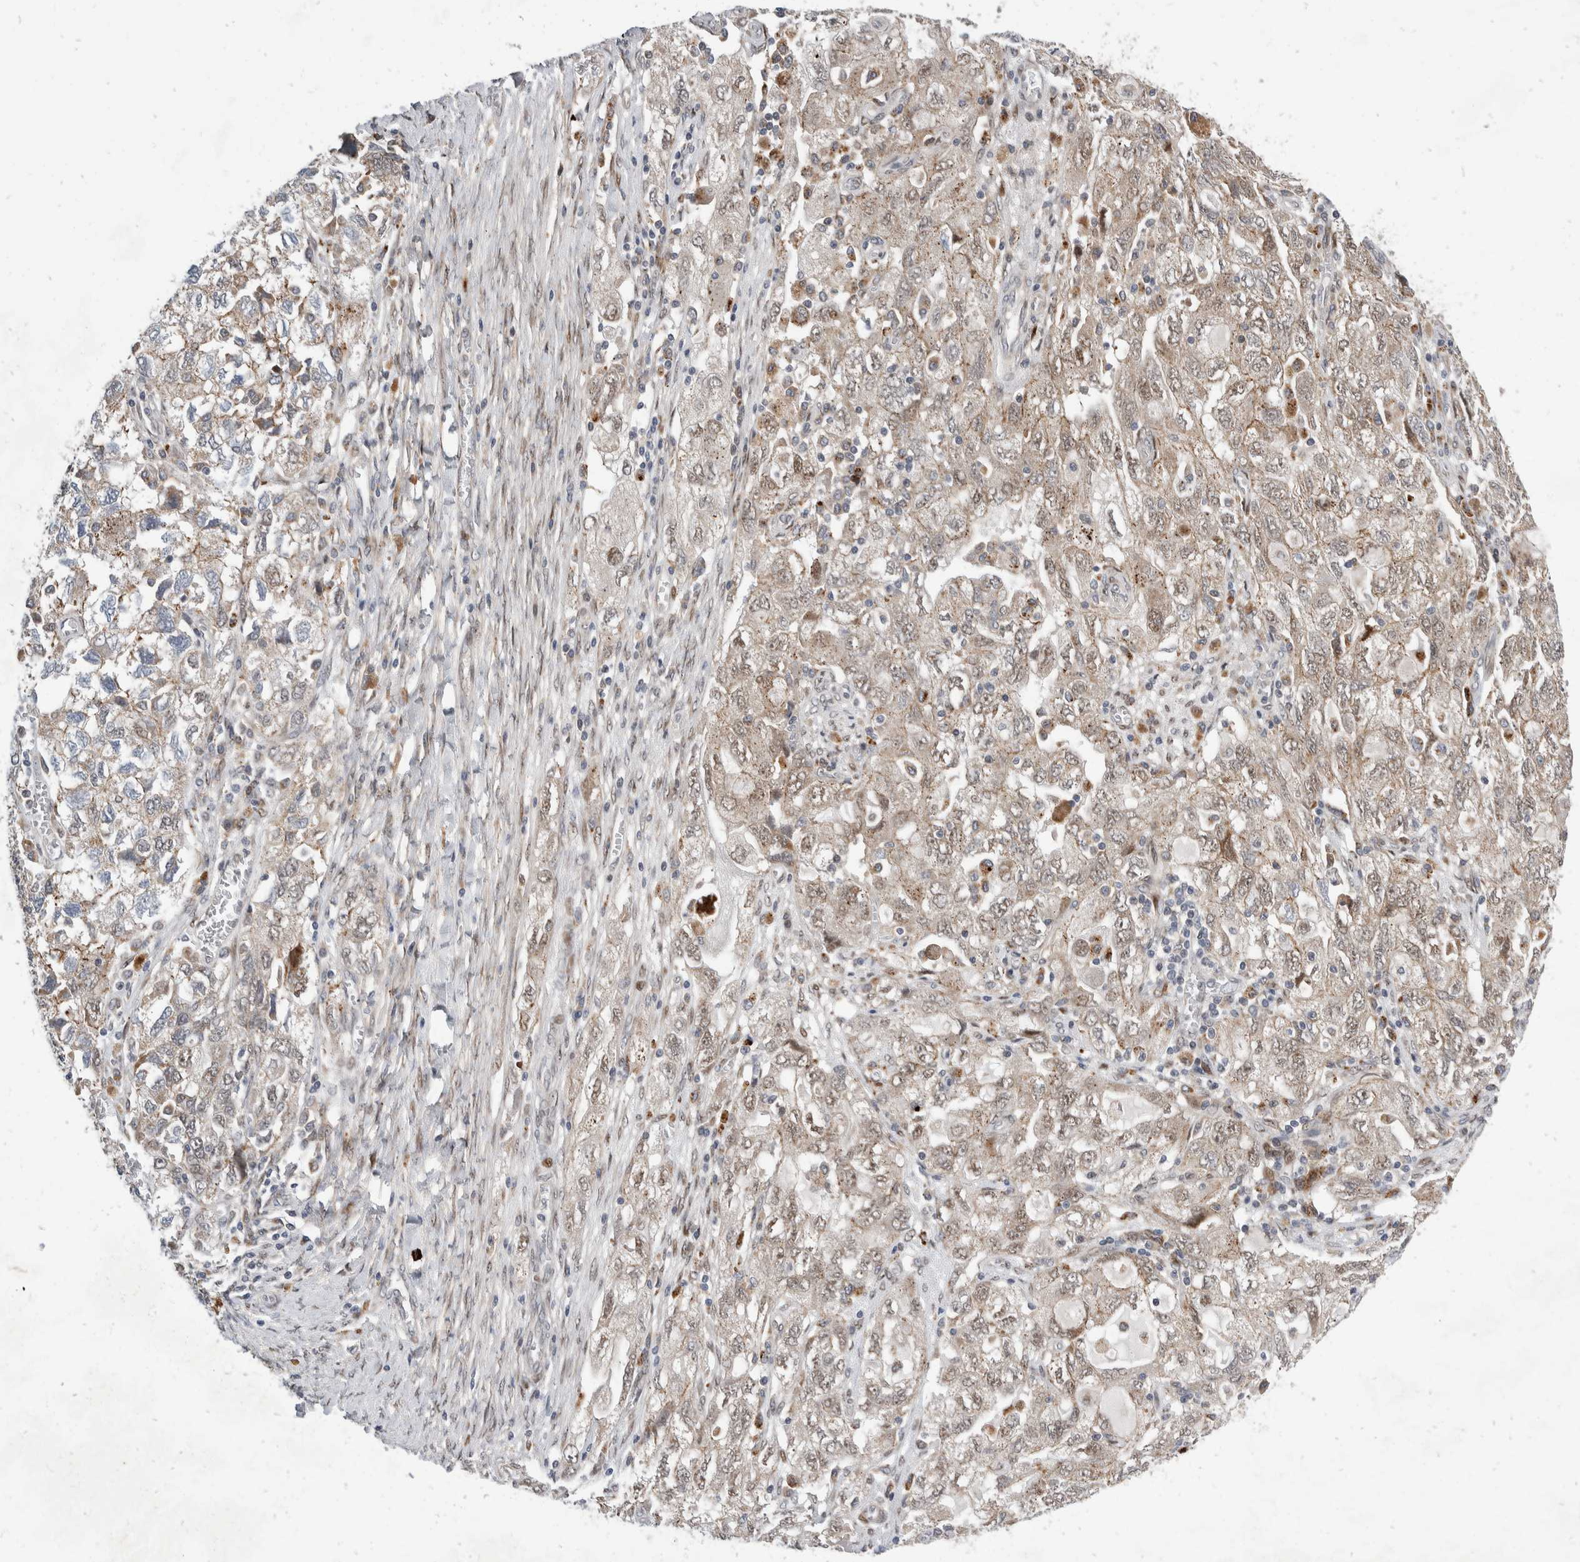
{"staining": {"intensity": "weak", "quantity": ">75%", "location": "cytoplasmic/membranous,nuclear"}, "tissue": "ovarian cancer", "cell_type": "Tumor cells", "image_type": "cancer", "snomed": [{"axis": "morphology", "description": "Carcinoma, NOS"}, {"axis": "morphology", "description": "Cystadenocarcinoma, serous, NOS"}, {"axis": "topography", "description": "Ovary"}], "caption": "Serous cystadenocarcinoma (ovarian) stained for a protein (brown) shows weak cytoplasmic/membranous and nuclear positive expression in about >75% of tumor cells.", "gene": "ZNF703", "patient": {"sex": "female", "age": 69}}